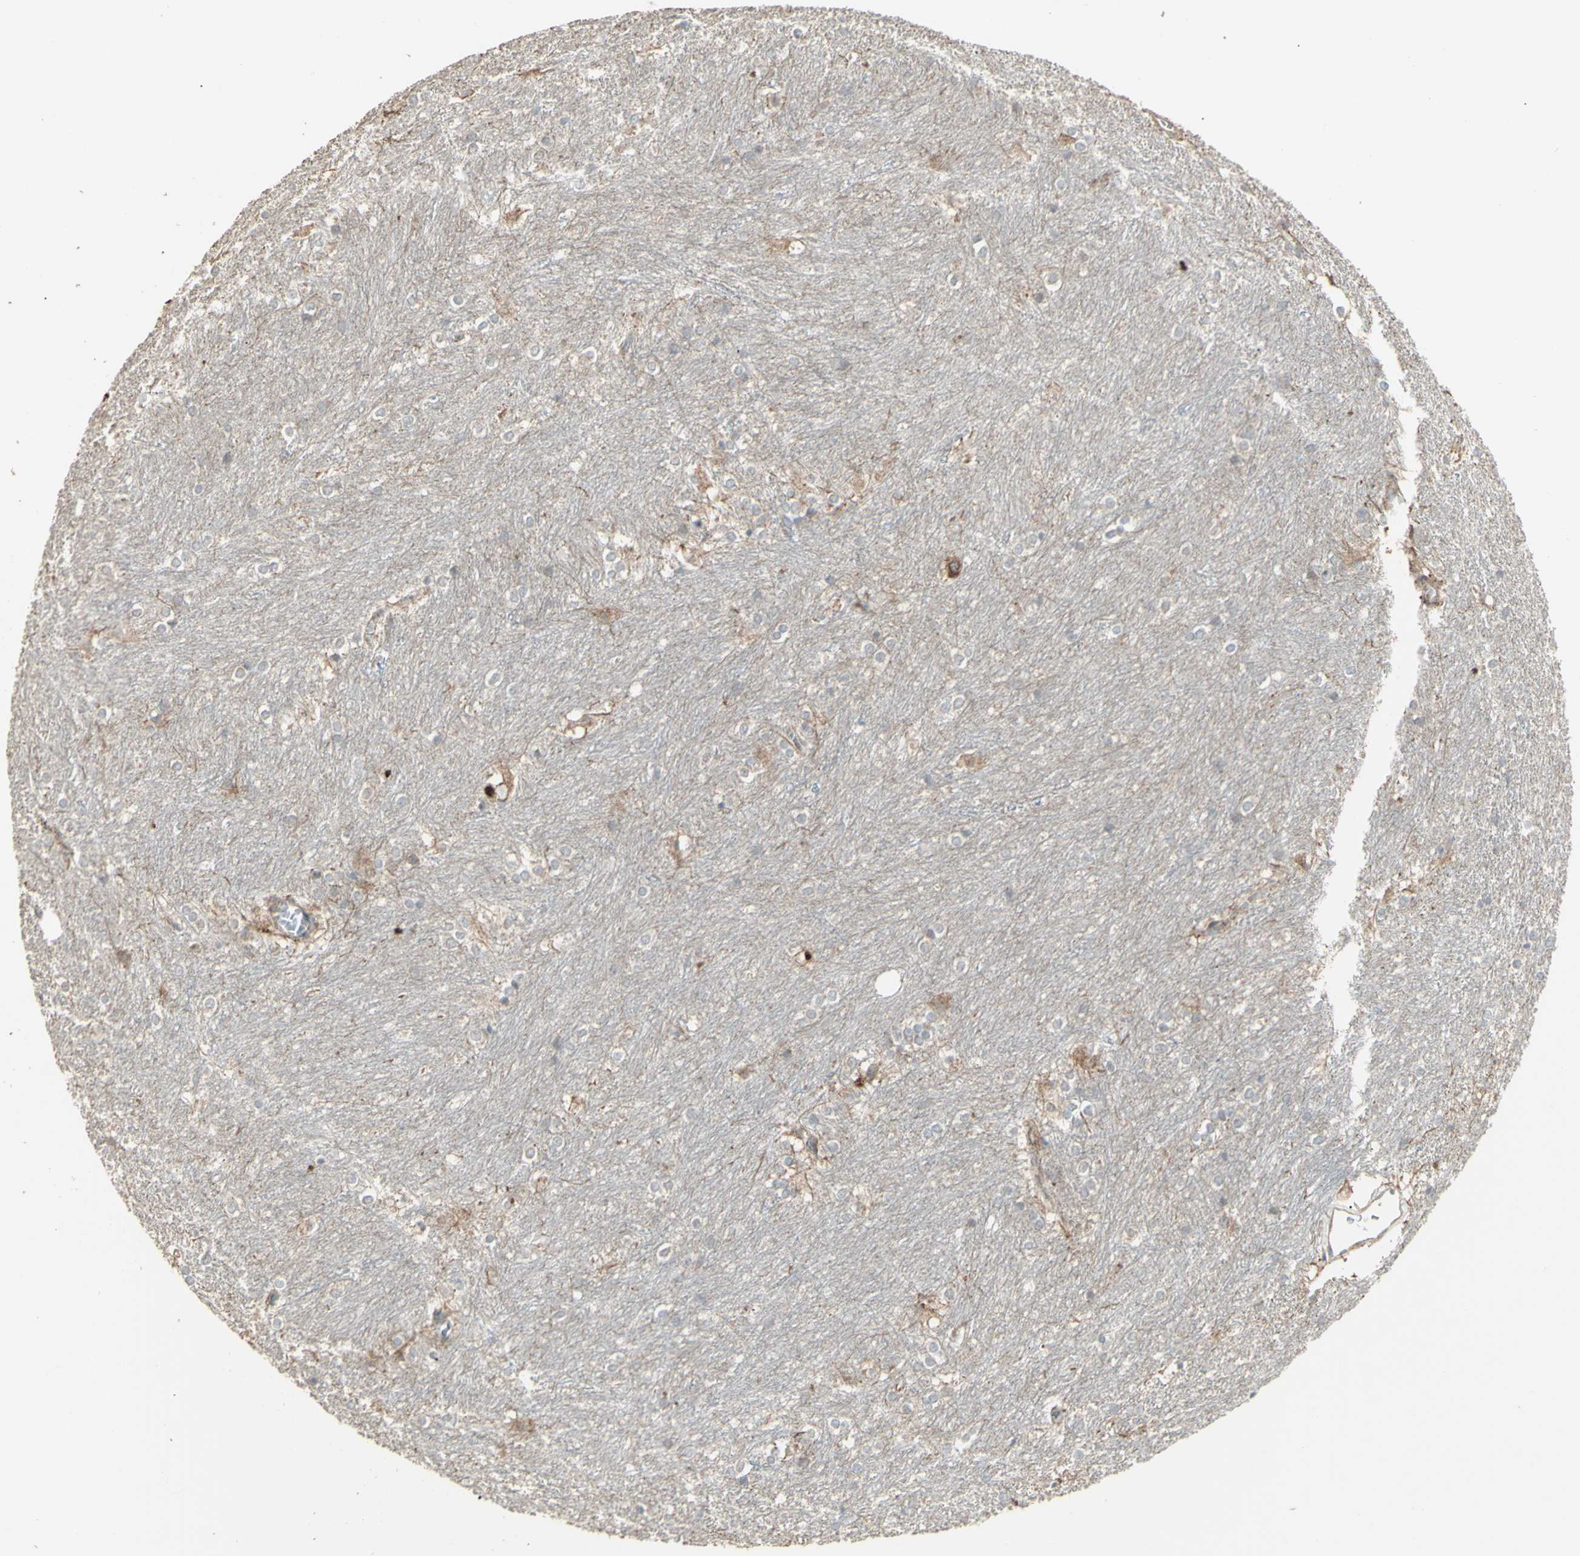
{"staining": {"intensity": "negative", "quantity": "none", "location": "none"}, "tissue": "caudate", "cell_type": "Glial cells", "image_type": "normal", "snomed": [{"axis": "morphology", "description": "Normal tissue, NOS"}, {"axis": "topography", "description": "Lateral ventricle wall"}], "caption": "Human caudate stained for a protein using immunohistochemistry demonstrates no positivity in glial cells.", "gene": "RNASEL", "patient": {"sex": "female", "age": 19}}